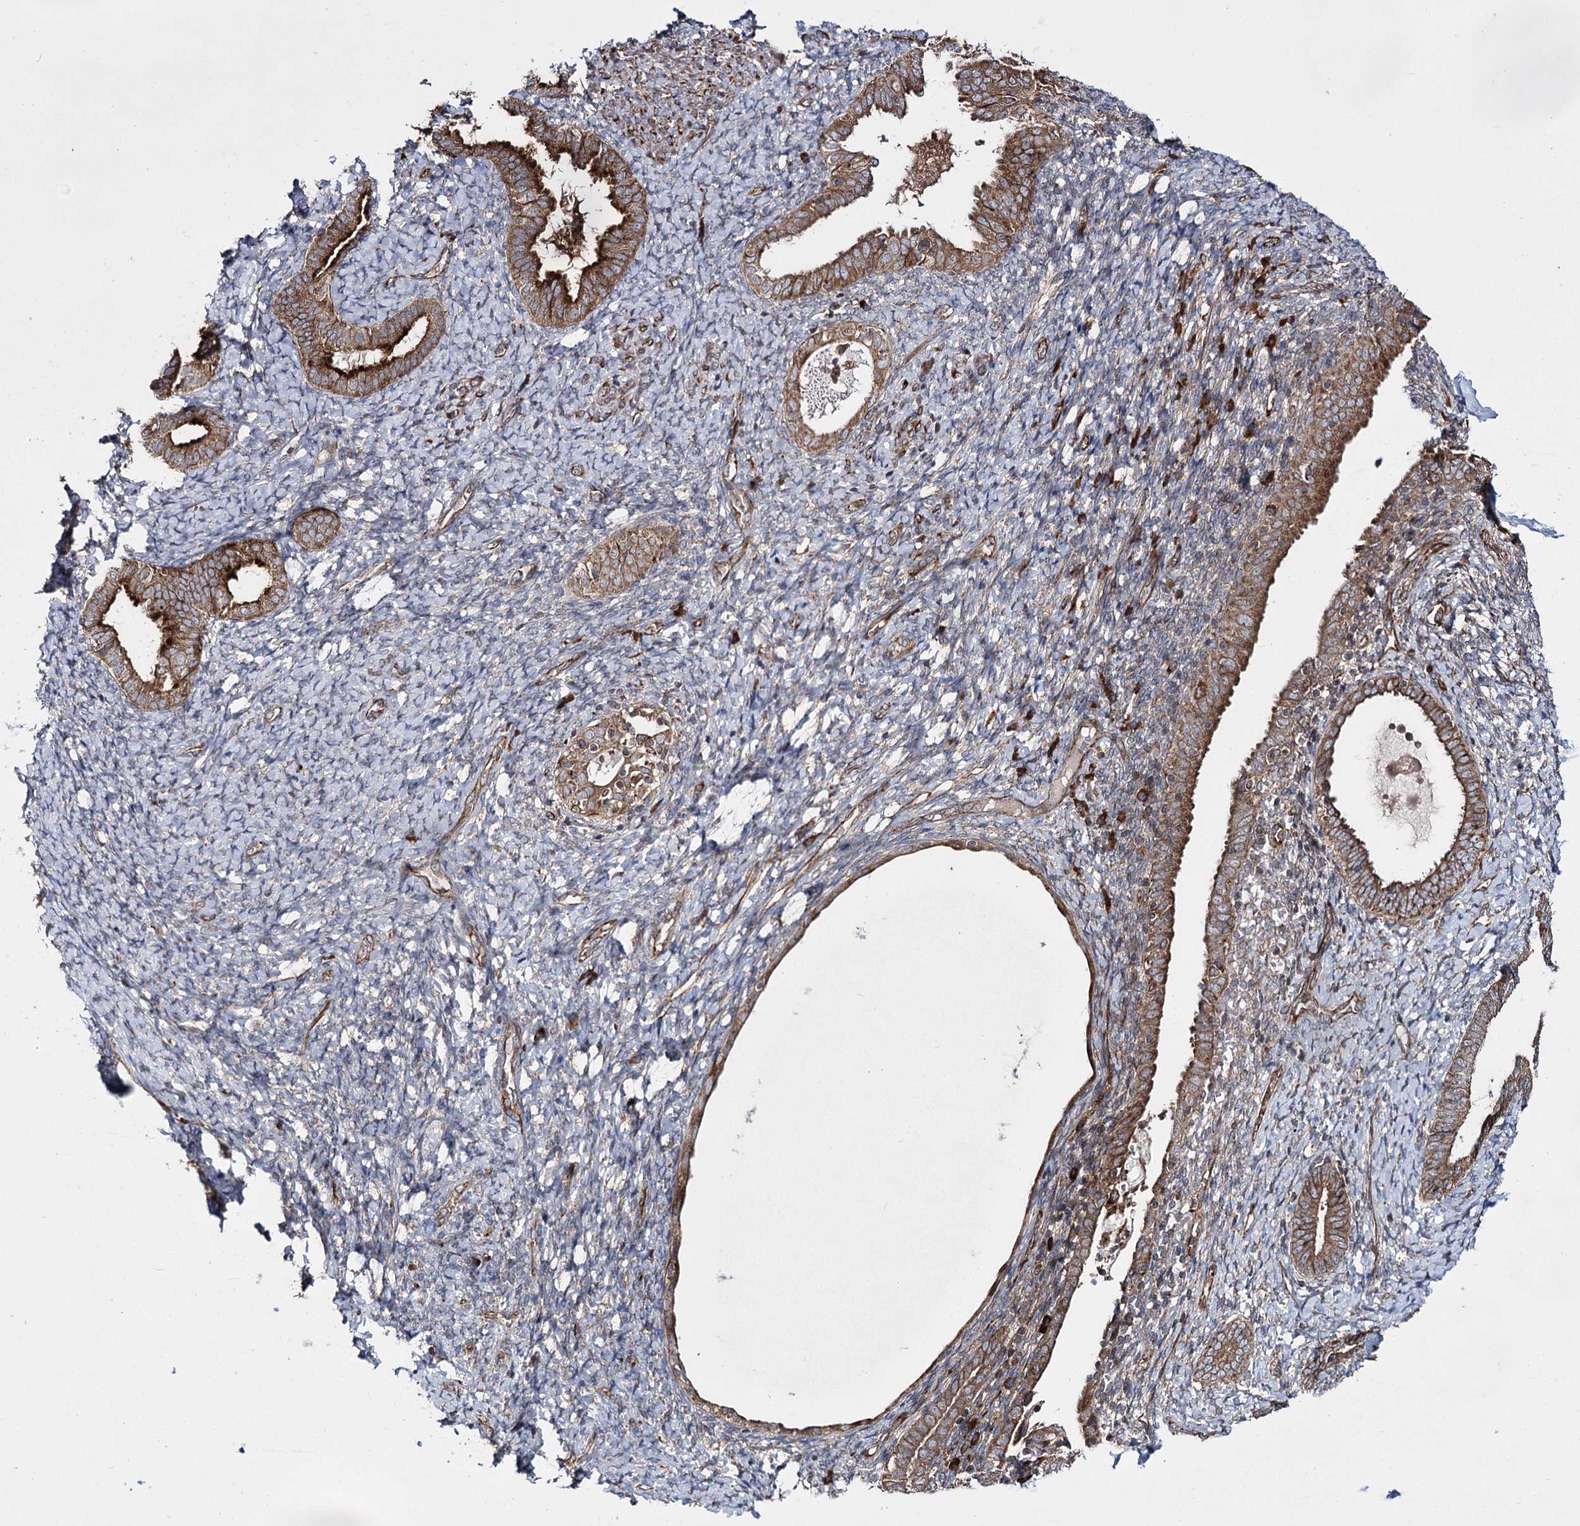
{"staining": {"intensity": "weak", "quantity": "<25%", "location": "cytoplasmic/membranous"}, "tissue": "endometrium", "cell_type": "Cells in endometrial stroma", "image_type": "normal", "snomed": [{"axis": "morphology", "description": "Normal tissue, NOS"}, {"axis": "topography", "description": "Endometrium"}], "caption": "Cells in endometrial stroma show no significant protein staining in normal endometrium.", "gene": "HECTD2", "patient": {"sex": "female", "age": 72}}